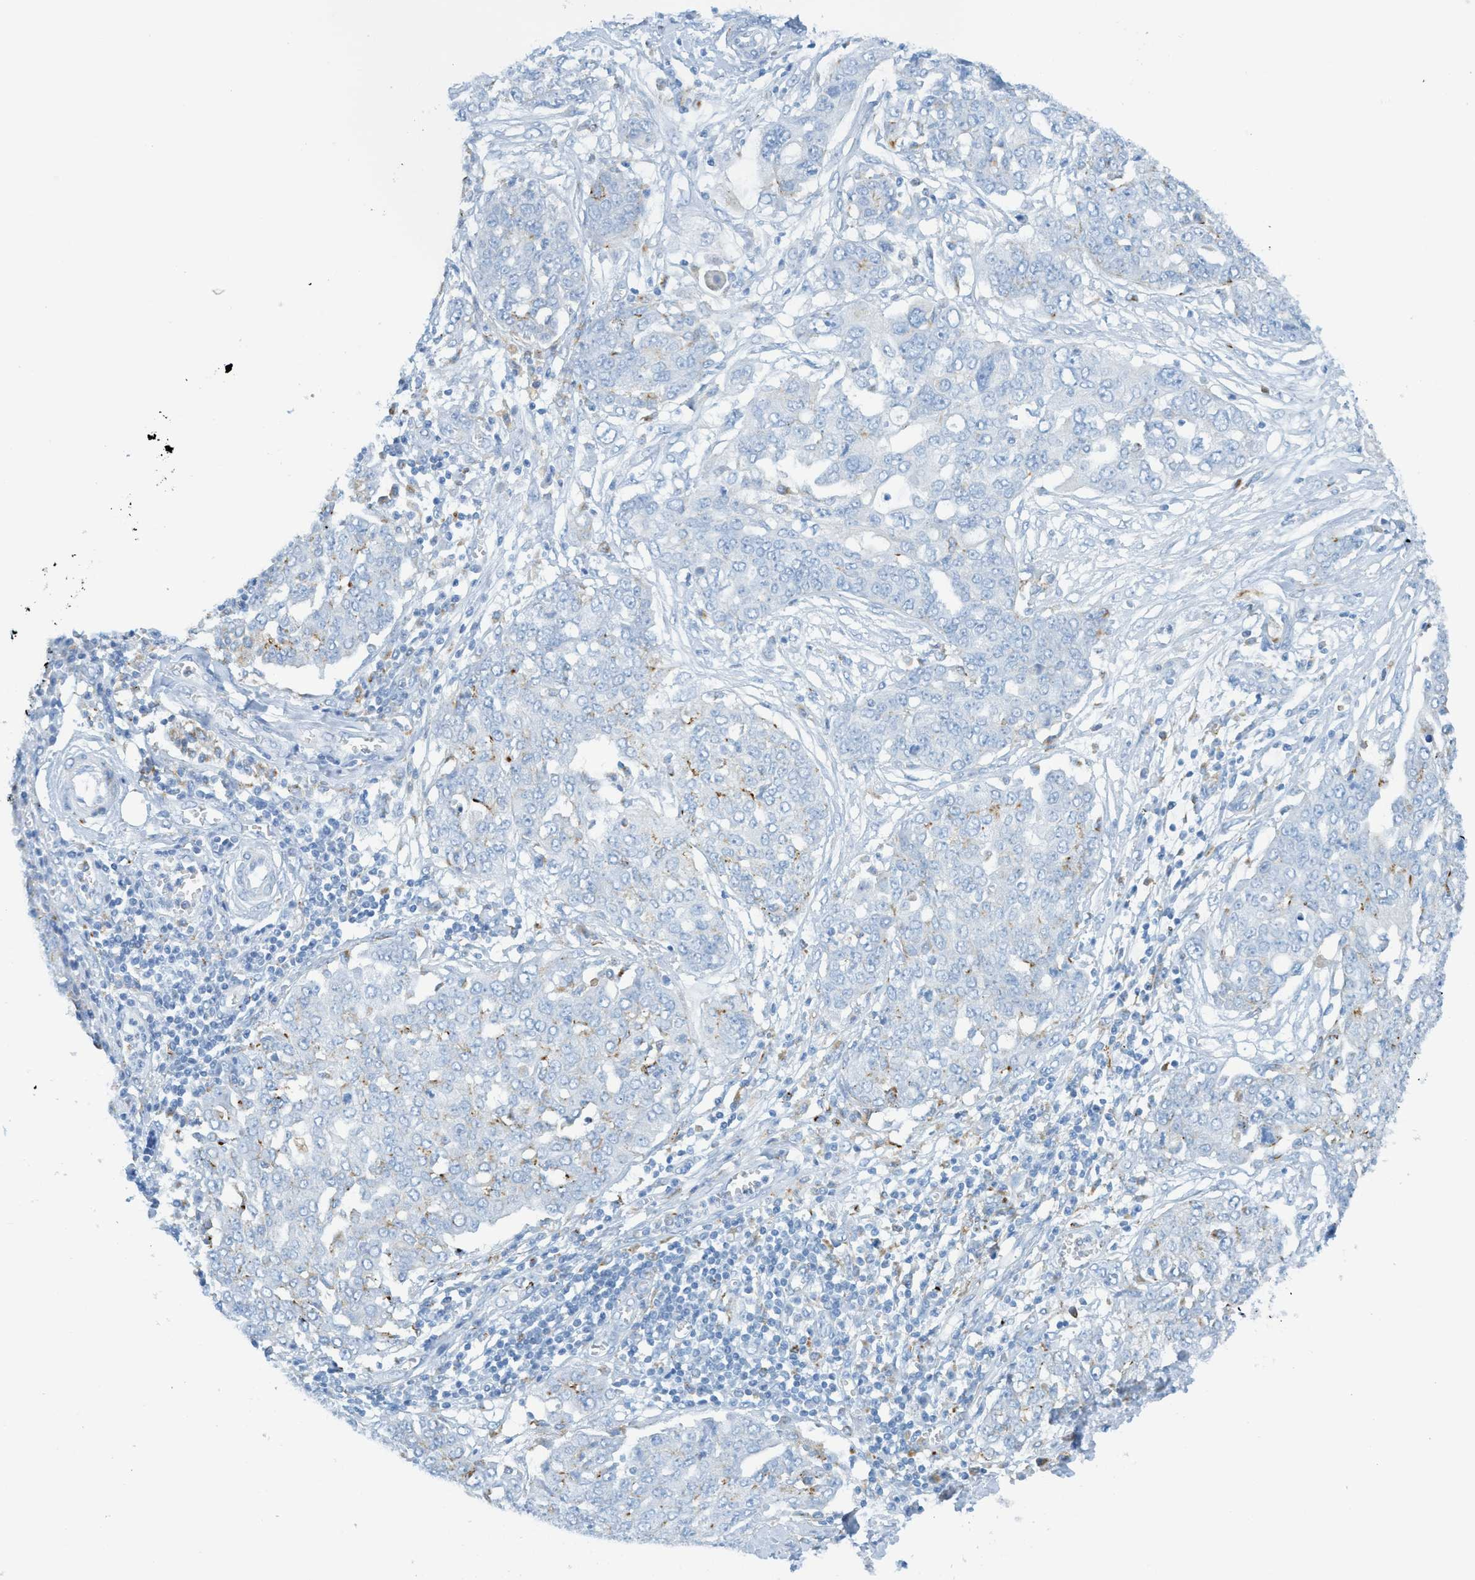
{"staining": {"intensity": "negative", "quantity": "none", "location": "none"}, "tissue": "ovarian cancer", "cell_type": "Tumor cells", "image_type": "cancer", "snomed": [{"axis": "morphology", "description": "Cystadenocarcinoma, serous, NOS"}, {"axis": "topography", "description": "Soft tissue"}, {"axis": "topography", "description": "Ovary"}], "caption": "DAB immunohistochemical staining of human ovarian cancer (serous cystadenocarcinoma) reveals no significant positivity in tumor cells. (DAB immunohistochemistry (IHC) visualized using brightfield microscopy, high magnification).", "gene": "C21orf62", "patient": {"sex": "female", "age": 57}}